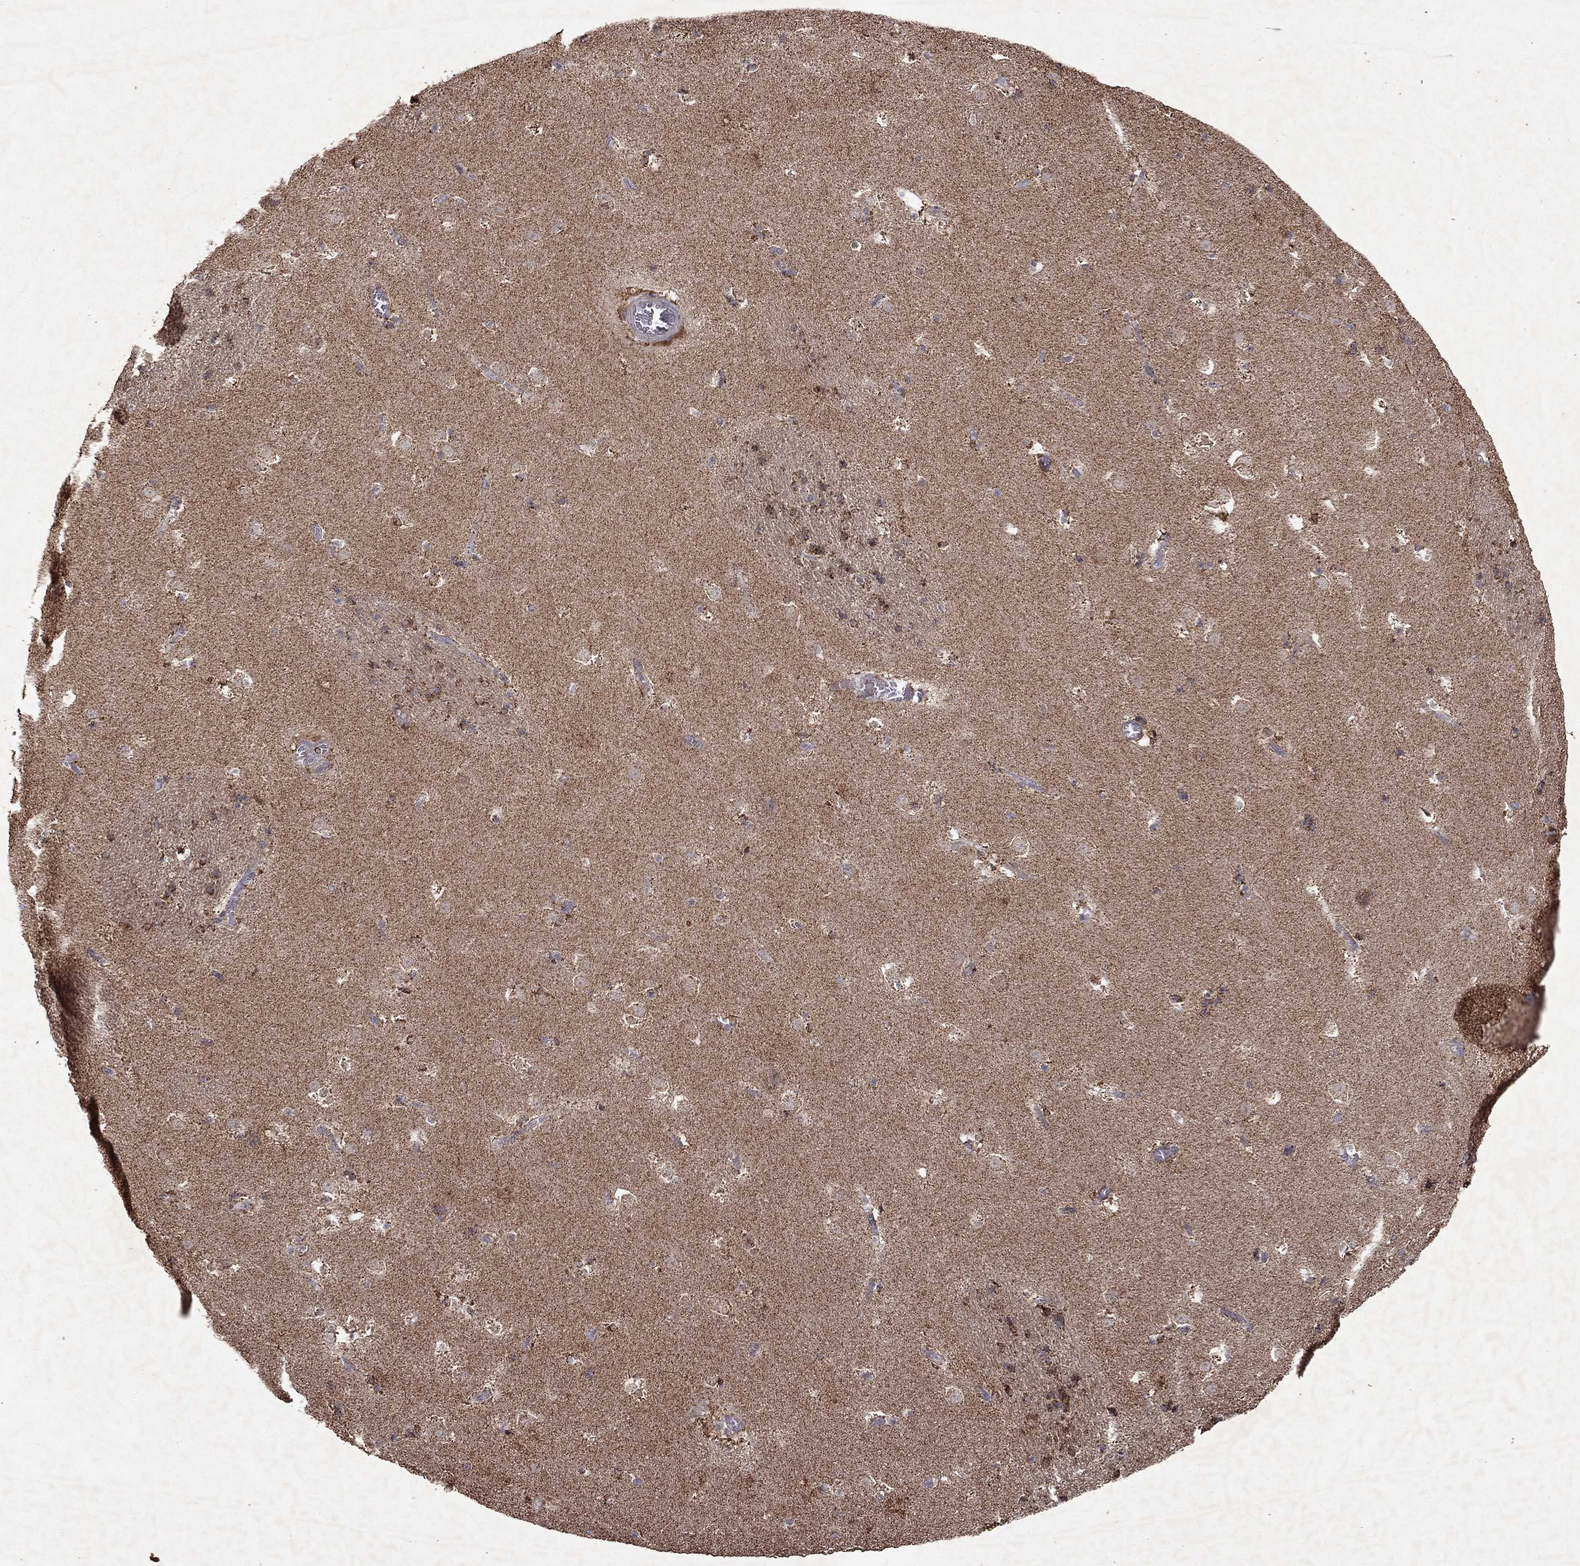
{"staining": {"intensity": "negative", "quantity": "none", "location": "none"}, "tissue": "caudate", "cell_type": "Glial cells", "image_type": "normal", "snomed": [{"axis": "morphology", "description": "Normal tissue, NOS"}, {"axis": "topography", "description": "Lateral ventricle wall"}], "caption": "Caudate was stained to show a protein in brown. There is no significant positivity in glial cells. (IHC, brightfield microscopy, high magnification).", "gene": "PYROXD2", "patient": {"sex": "female", "age": 42}}